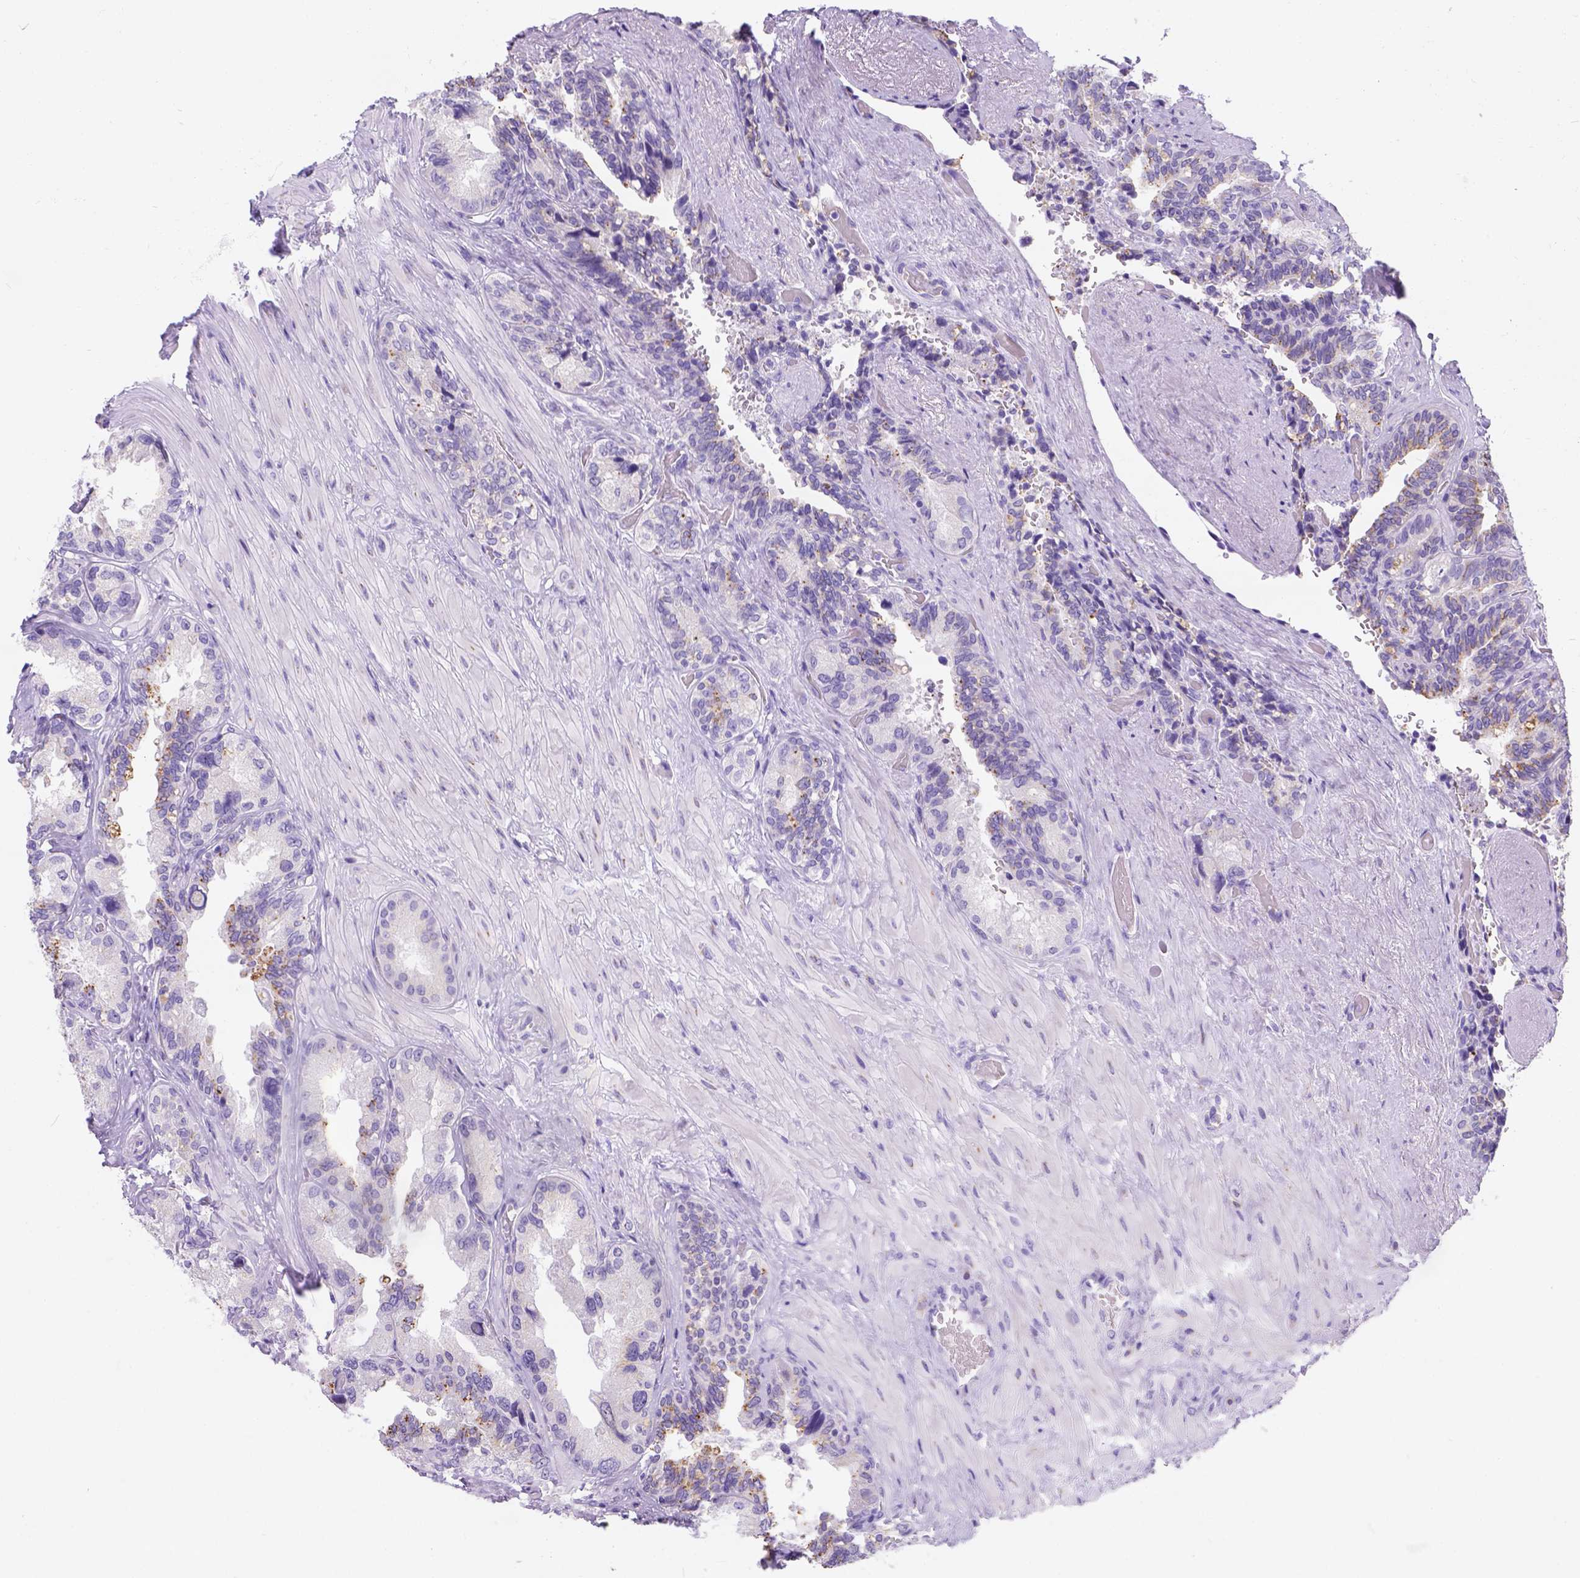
{"staining": {"intensity": "weak", "quantity": "25%-75%", "location": "cytoplasmic/membranous"}, "tissue": "seminal vesicle", "cell_type": "Glandular cells", "image_type": "normal", "snomed": [{"axis": "morphology", "description": "Normal tissue, NOS"}, {"axis": "topography", "description": "Seminal veicle"}], "caption": "Seminal vesicle stained for a protein (brown) reveals weak cytoplasmic/membranous positive expression in about 25%-75% of glandular cells.", "gene": "PHF7", "patient": {"sex": "male", "age": 69}}